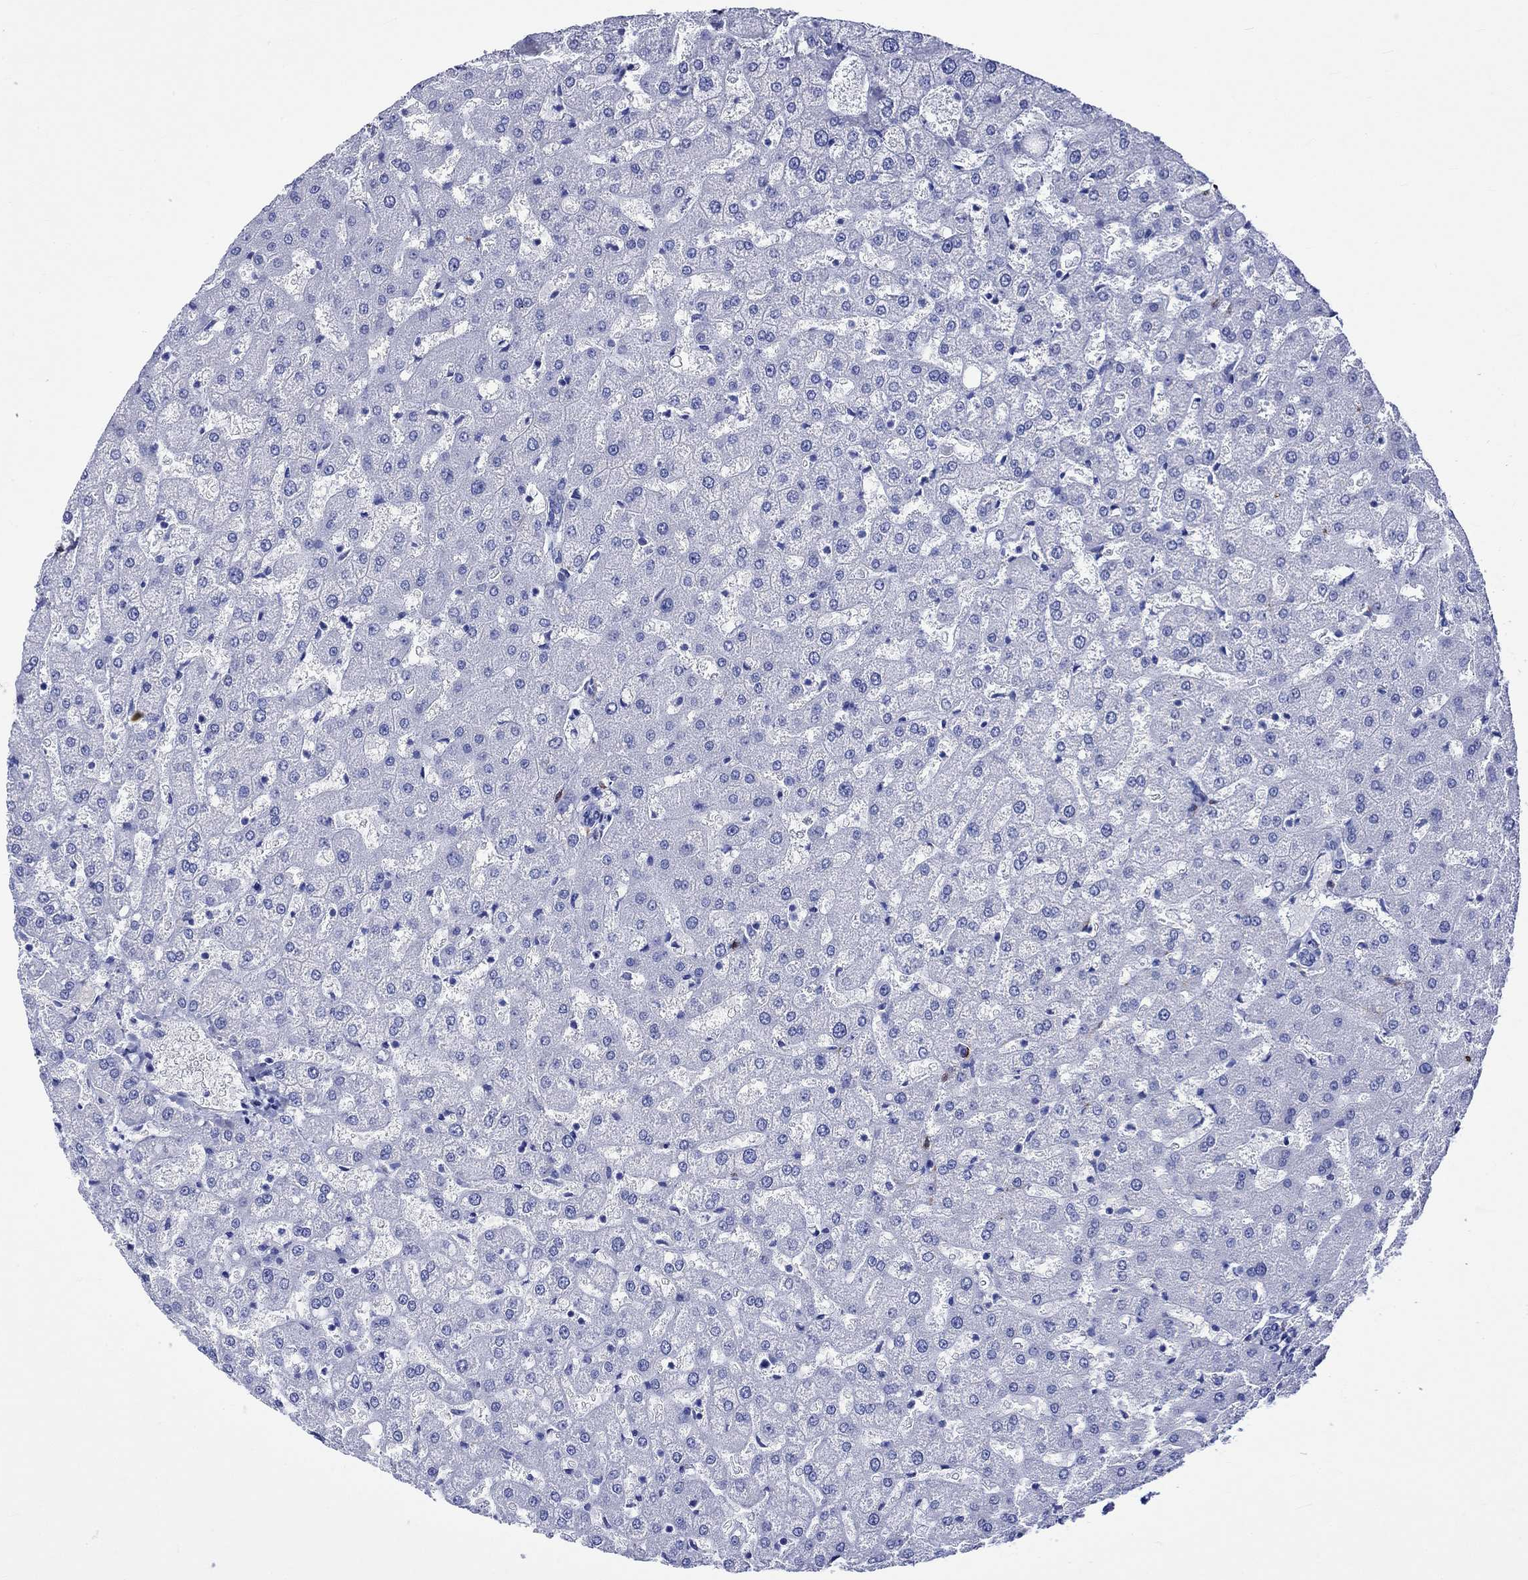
{"staining": {"intensity": "negative", "quantity": "none", "location": "none"}, "tissue": "liver", "cell_type": "Cholangiocytes", "image_type": "normal", "snomed": [{"axis": "morphology", "description": "Normal tissue, NOS"}, {"axis": "topography", "description": "Liver"}], "caption": "The histopathology image displays no significant staining in cholangiocytes of liver.", "gene": "CRYAB", "patient": {"sex": "female", "age": 50}}